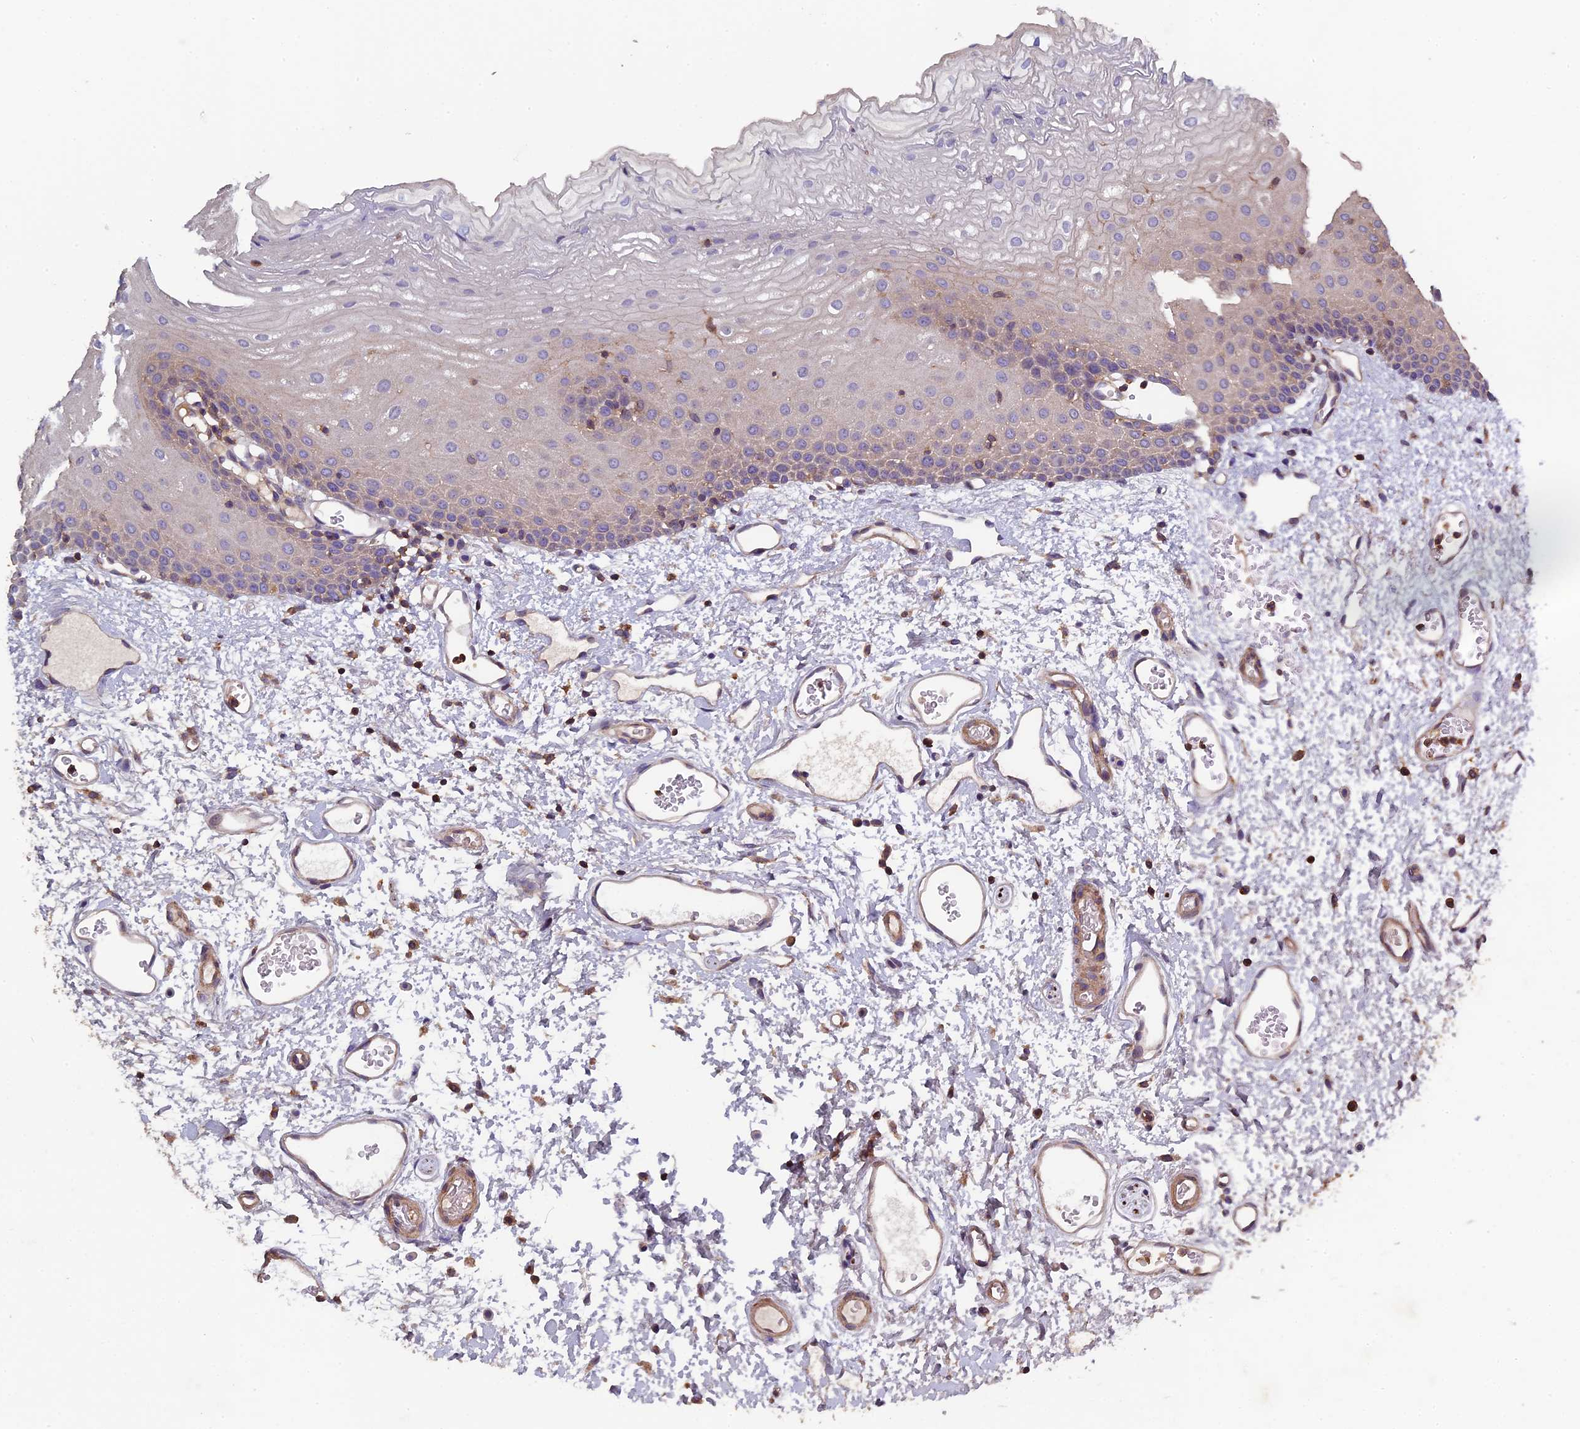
{"staining": {"intensity": "moderate", "quantity": "<25%", "location": "cytoplasmic/membranous"}, "tissue": "oral mucosa", "cell_type": "Squamous epithelial cells", "image_type": "normal", "snomed": [{"axis": "morphology", "description": "Normal tissue, NOS"}, {"axis": "topography", "description": "Oral tissue"}], "caption": "Moderate cytoplasmic/membranous positivity is identified in about <25% of squamous epithelial cells in benign oral mucosa.", "gene": "CCDC153", "patient": {"sex": "female", "age": 70}}